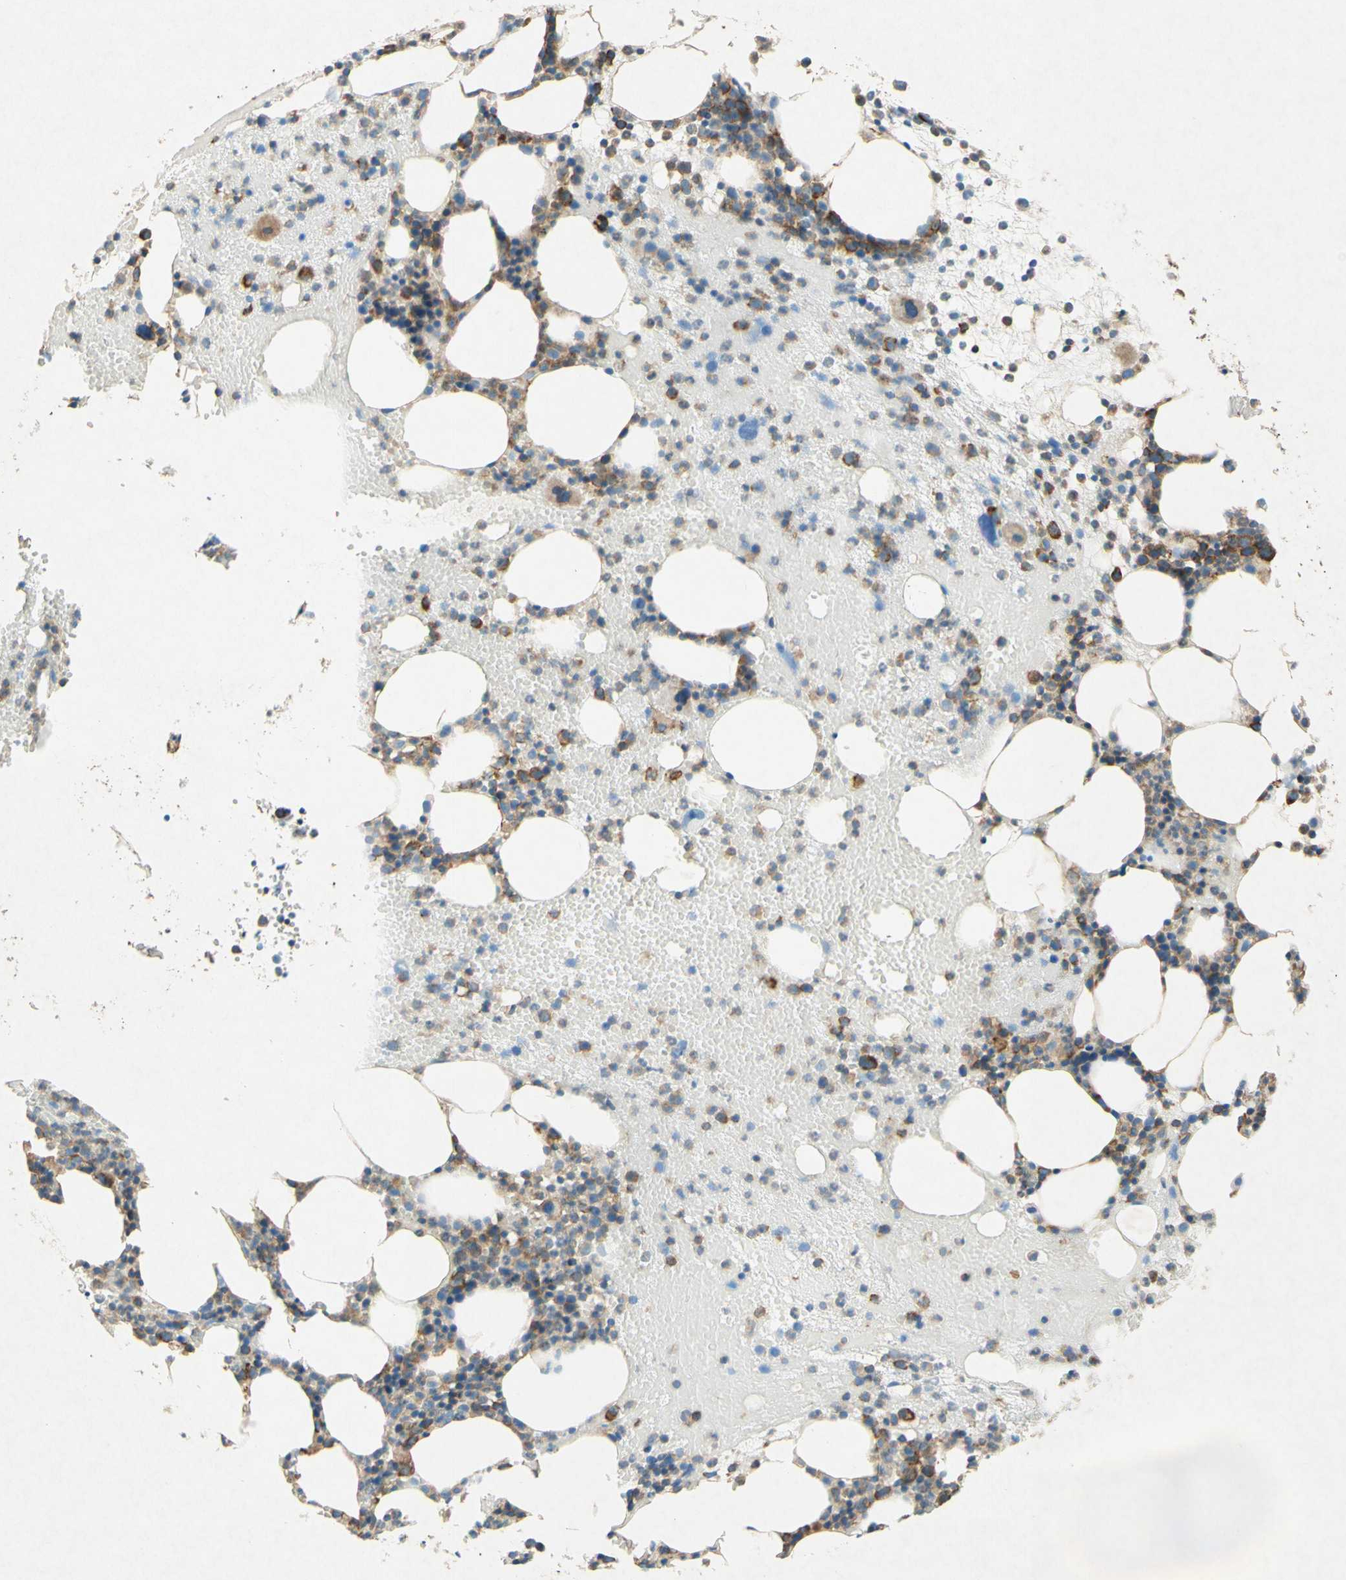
{"staining": {"intensity": "moderate", "quantity": "<25%", "location": "cytoplasmic/membranous"}, "tissue": "bone marrow", "cell_type": "Hematopoietic cells", "image_type": "normal", "snomed": [{"axis": "morphology", "description": "Normal tissue, NOS"}, {"axis": "morphology", "description": "Inflammation, NOS"}, {"axis": "topography", "description": "Bone marrow"}], "caption": "This image displays IHC staining of normal human bone marrow, with low moderate cytoplasmic/membranous expression in approximately <25% of hematopoietic cells.", "gene": "PABPC1", "patient": {"sex": "female", "age": 79}}